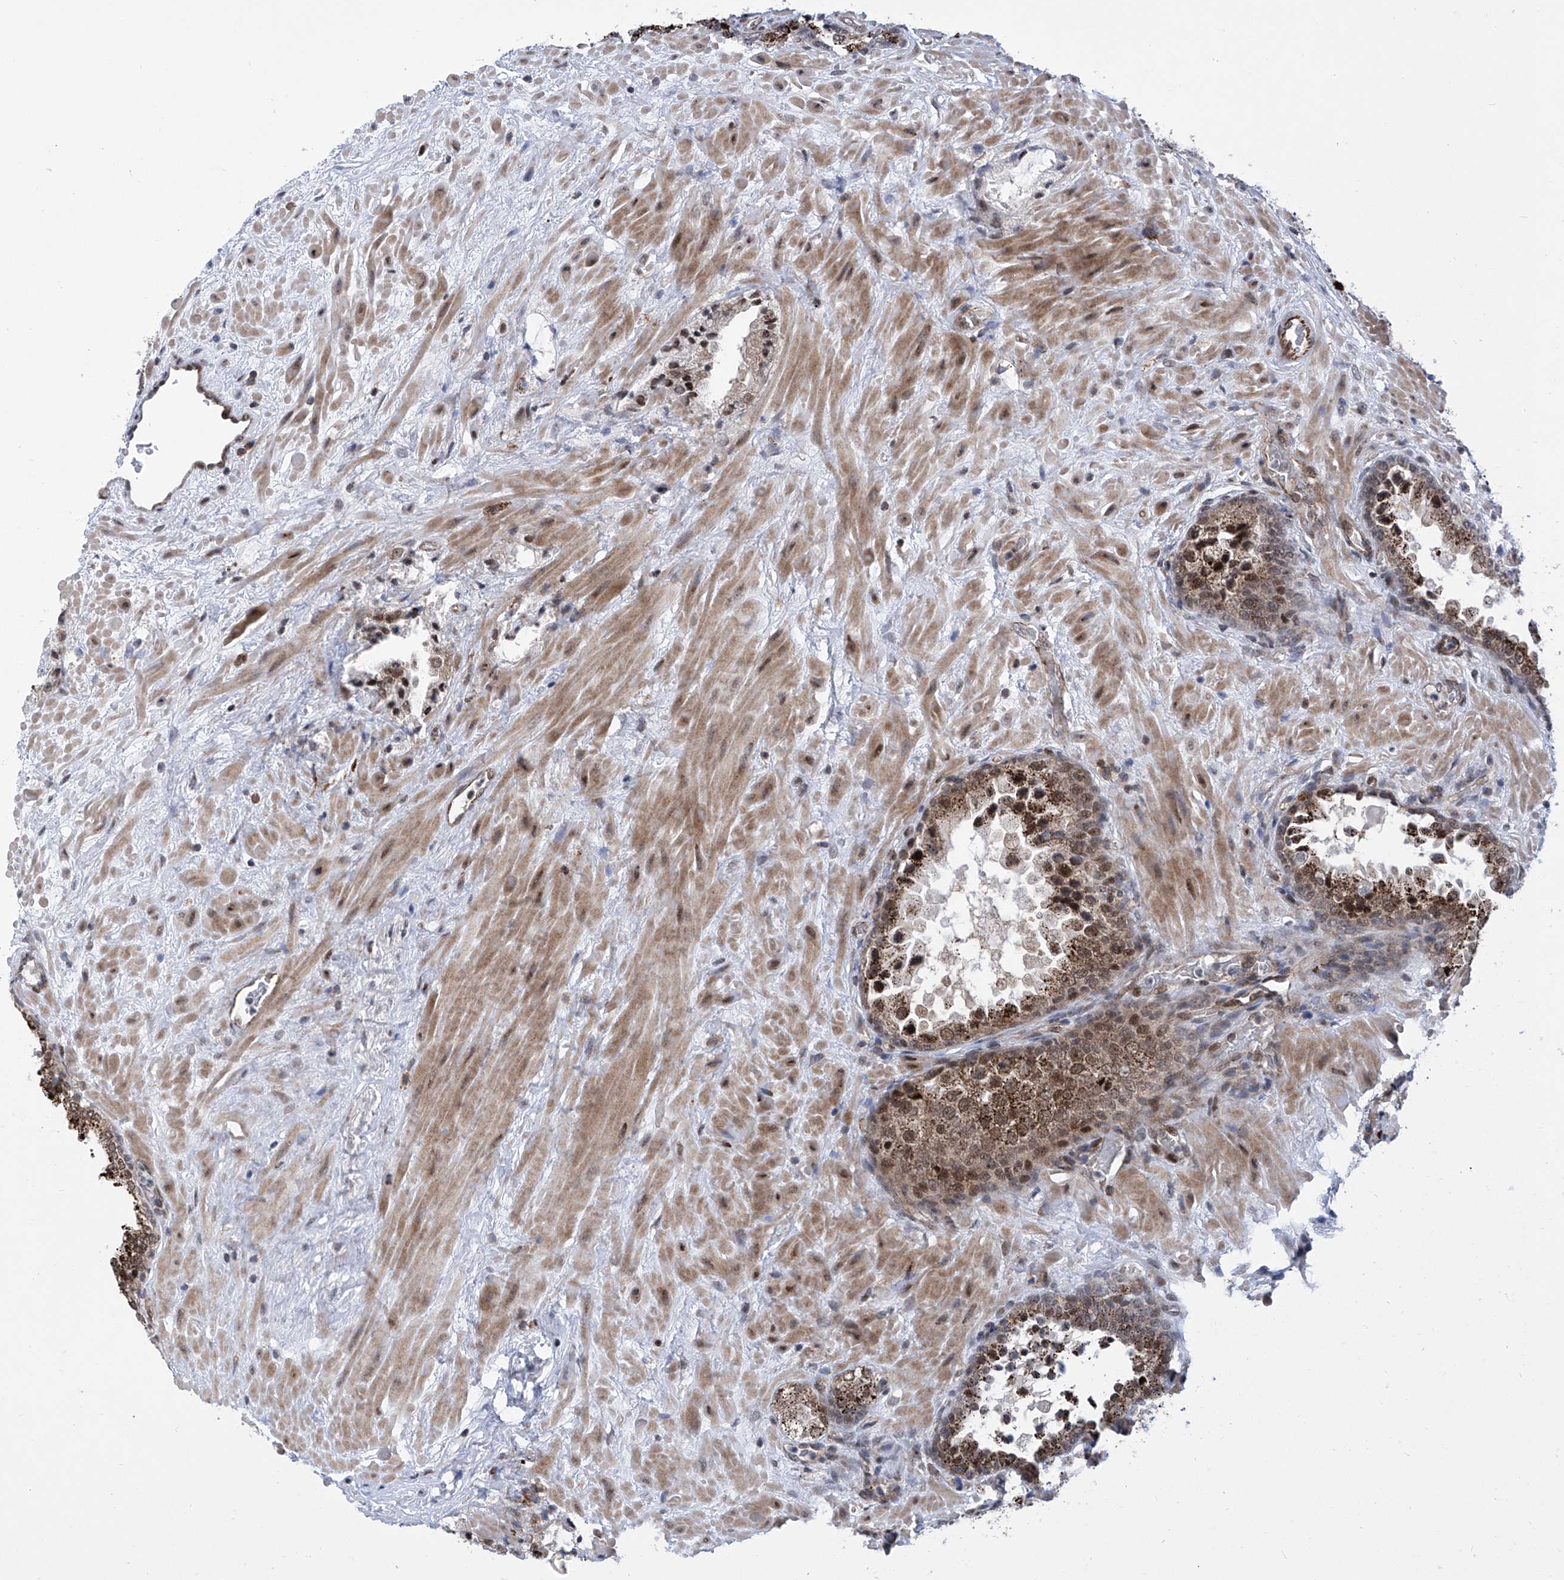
{"staining": {"intensity": "moderate", "quantity": ">75%", "location": "cytoplasmic/membranous,nuclear"}, "tissue": "prostate cancer", "cell_type": "Tumor cells", "image_type": "cancer", "snomed": [{"axis": "morphology", "description": "Adenocarcinoma, High grade"}, {"axis": "topography", "description": "Prostate"}], "caption": "Prostate cancer stained for a protein (brown) shows moderate cytoplasmic/membranous and nuclear positive expression in about >75% of tumor cells.", "gene": "CEP290", "patient": {"sex": "male", "age": 64}}